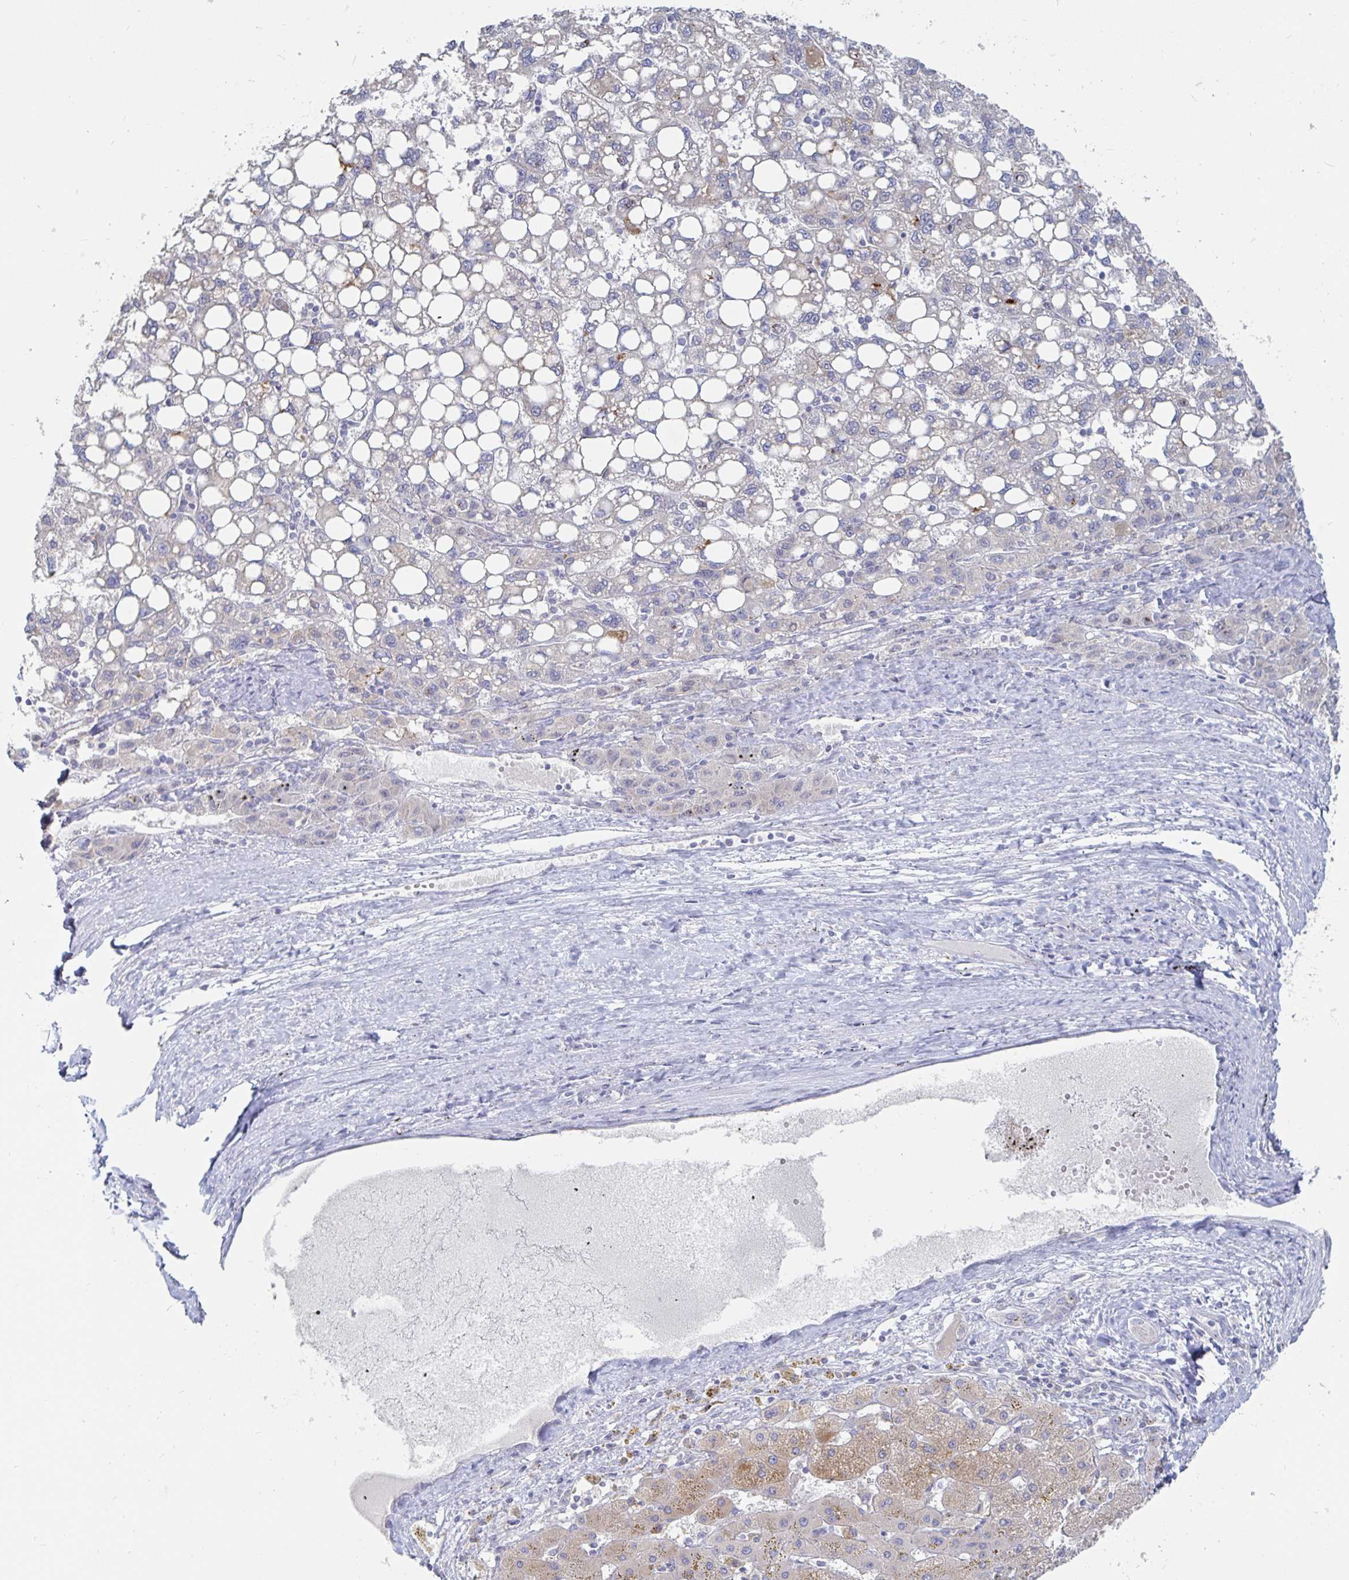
{"staining": {"intensity": "negative", "quantity": "none", "location": "none"}, "tissue": "liver cancer", "cell_type": "Tumor cells", "image_type": "cancer", "snomed": [{"axis": "morphology", "description": "Carcinoma, Hepatocellular, NOS"}, {"axis": "topography", "description": "Liver"}], "caption": "A histopathology image of human liver cancer is negative for staining in tumor cells.", "gene": "SPPL3", "patient": {"sex": "female", "age": 82}}